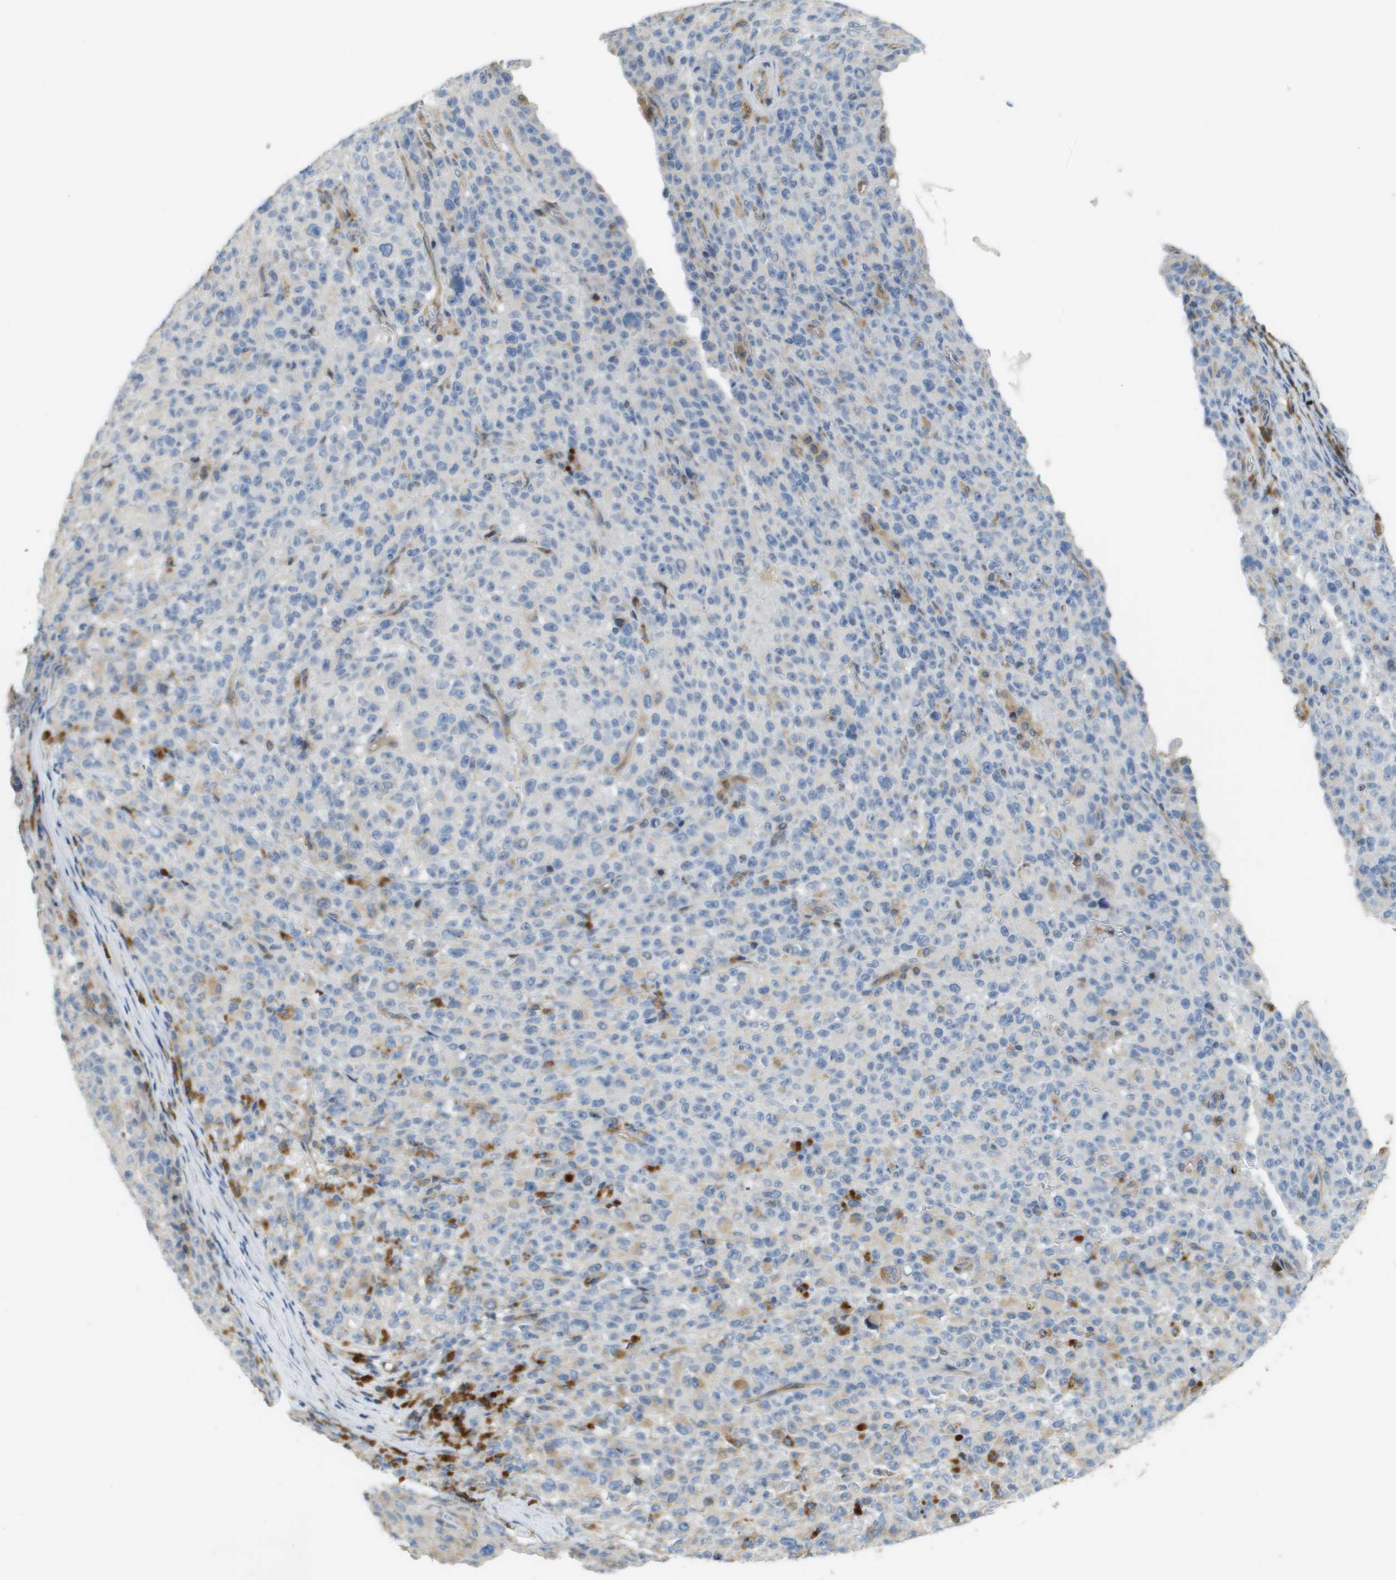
{"staining": {"intensity": "negative", "quantity": "none", "location": "none"}, "tissue": "melanoma", "cell_type": "Tumor cells", "image_type": "cancer", "snomed": [{"axis": "morphology", "description": "Malignant melanoma, NOS"}, {"axis": "topography", "description": "Skin"}], "caption": "Immunohistochemistry (IHC) of human melanoma displays no positivity in tumor cells.", "gene": "CASP10", "patient": {"sex": "female", "age": 82}}